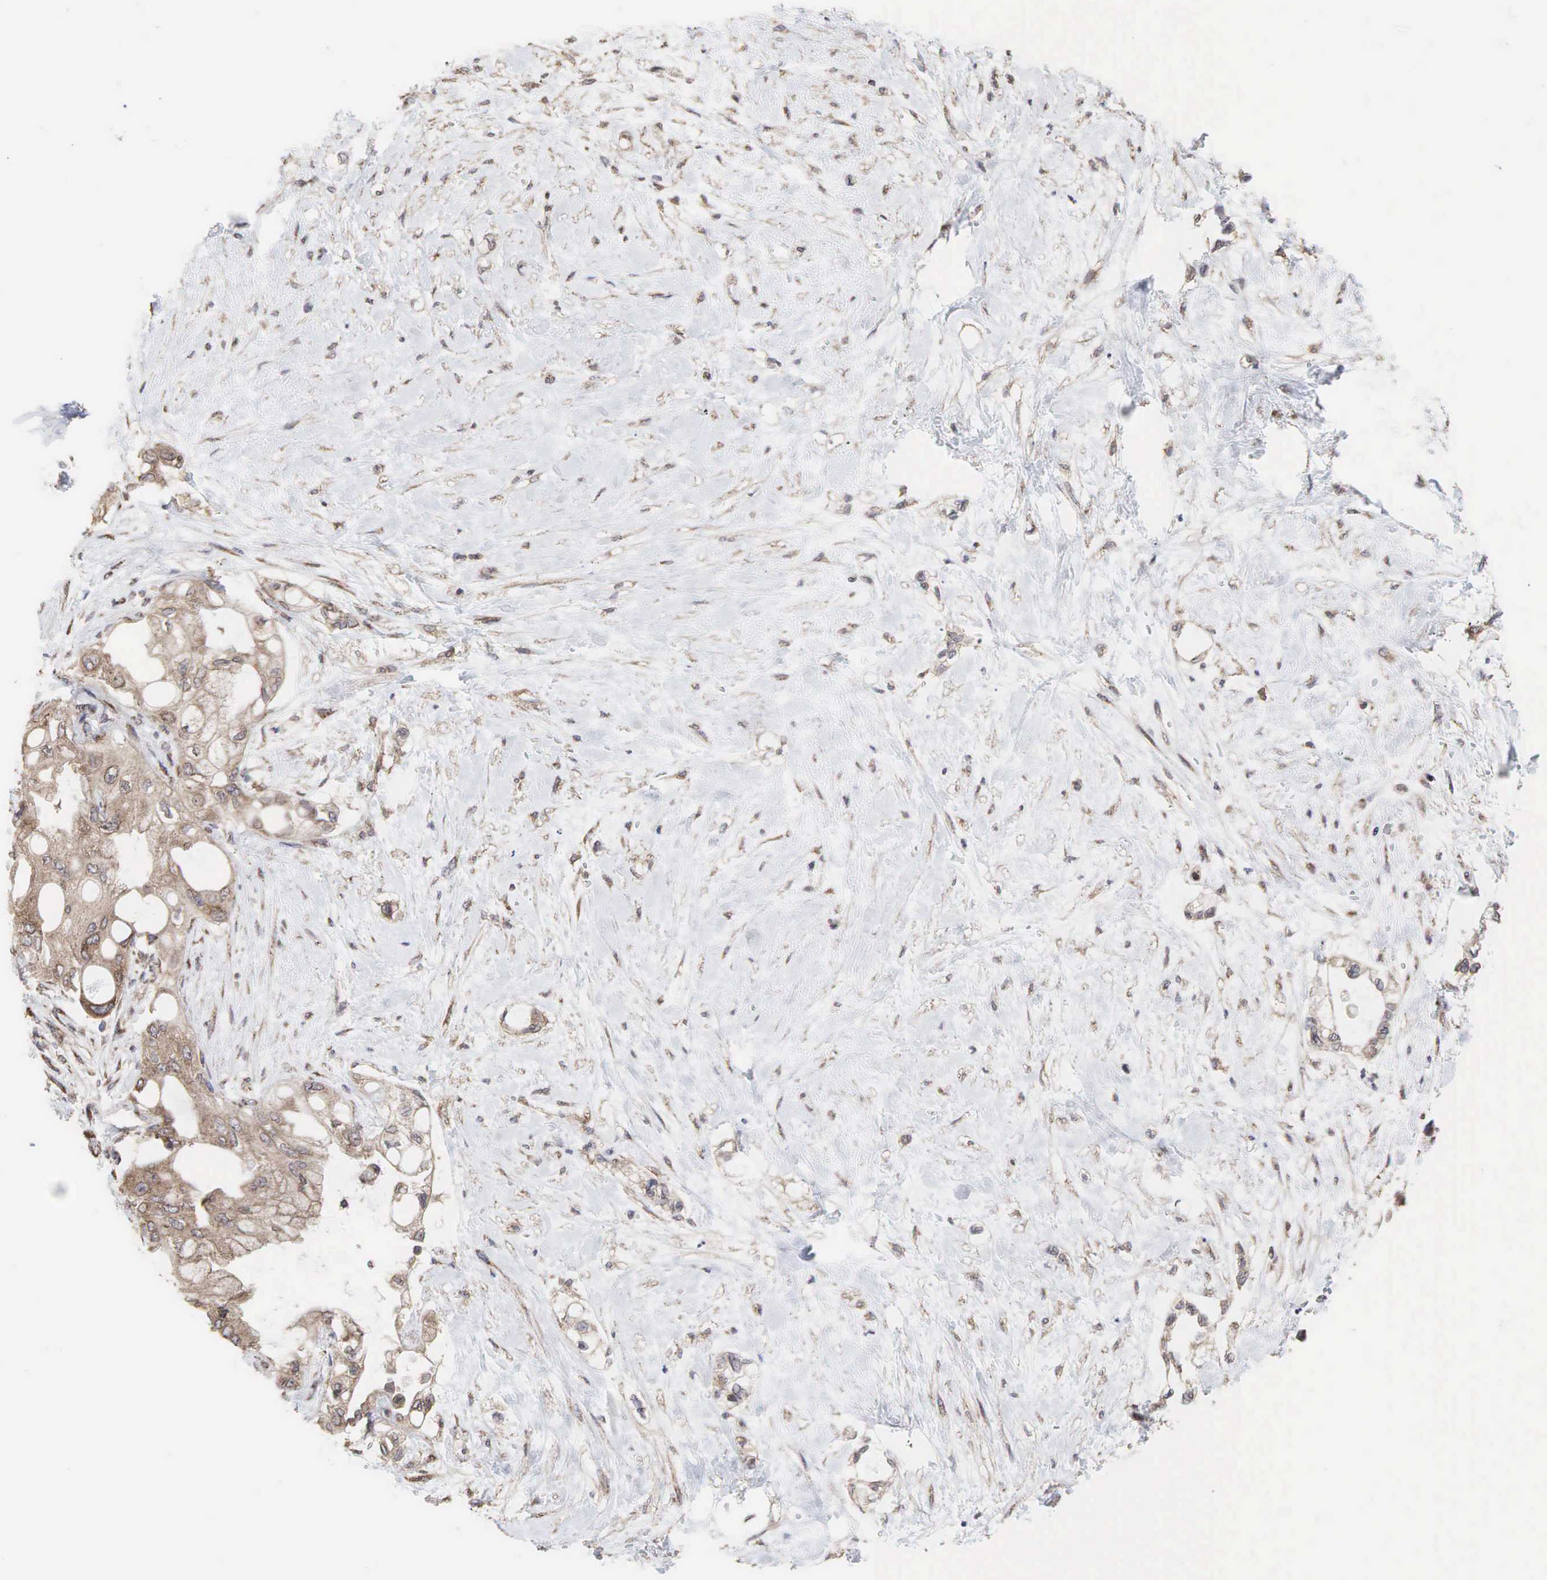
{"staining": {"intensity": "weak", "quantity": ">75%", "location": "cytoplasmic/membranous"}, "tissue": "pancreatic cancer", "cell_type": "Tumor cells", "image_type": "cancer", "snomed": [{"axis": "morphology", "description": "Adenocarcinoma, NOS"}, {"axis": "topography", "description": "Pancreas"}], "caption": "DAB immunohistochemical staining of pancreatic cancer (adenocarcinoma) displays weak cytoplasmic/membranous protein positivity in about >75% of tumor cells.", "gene": "PABPC5", "patient": {"sex": "female", "age": 70}}